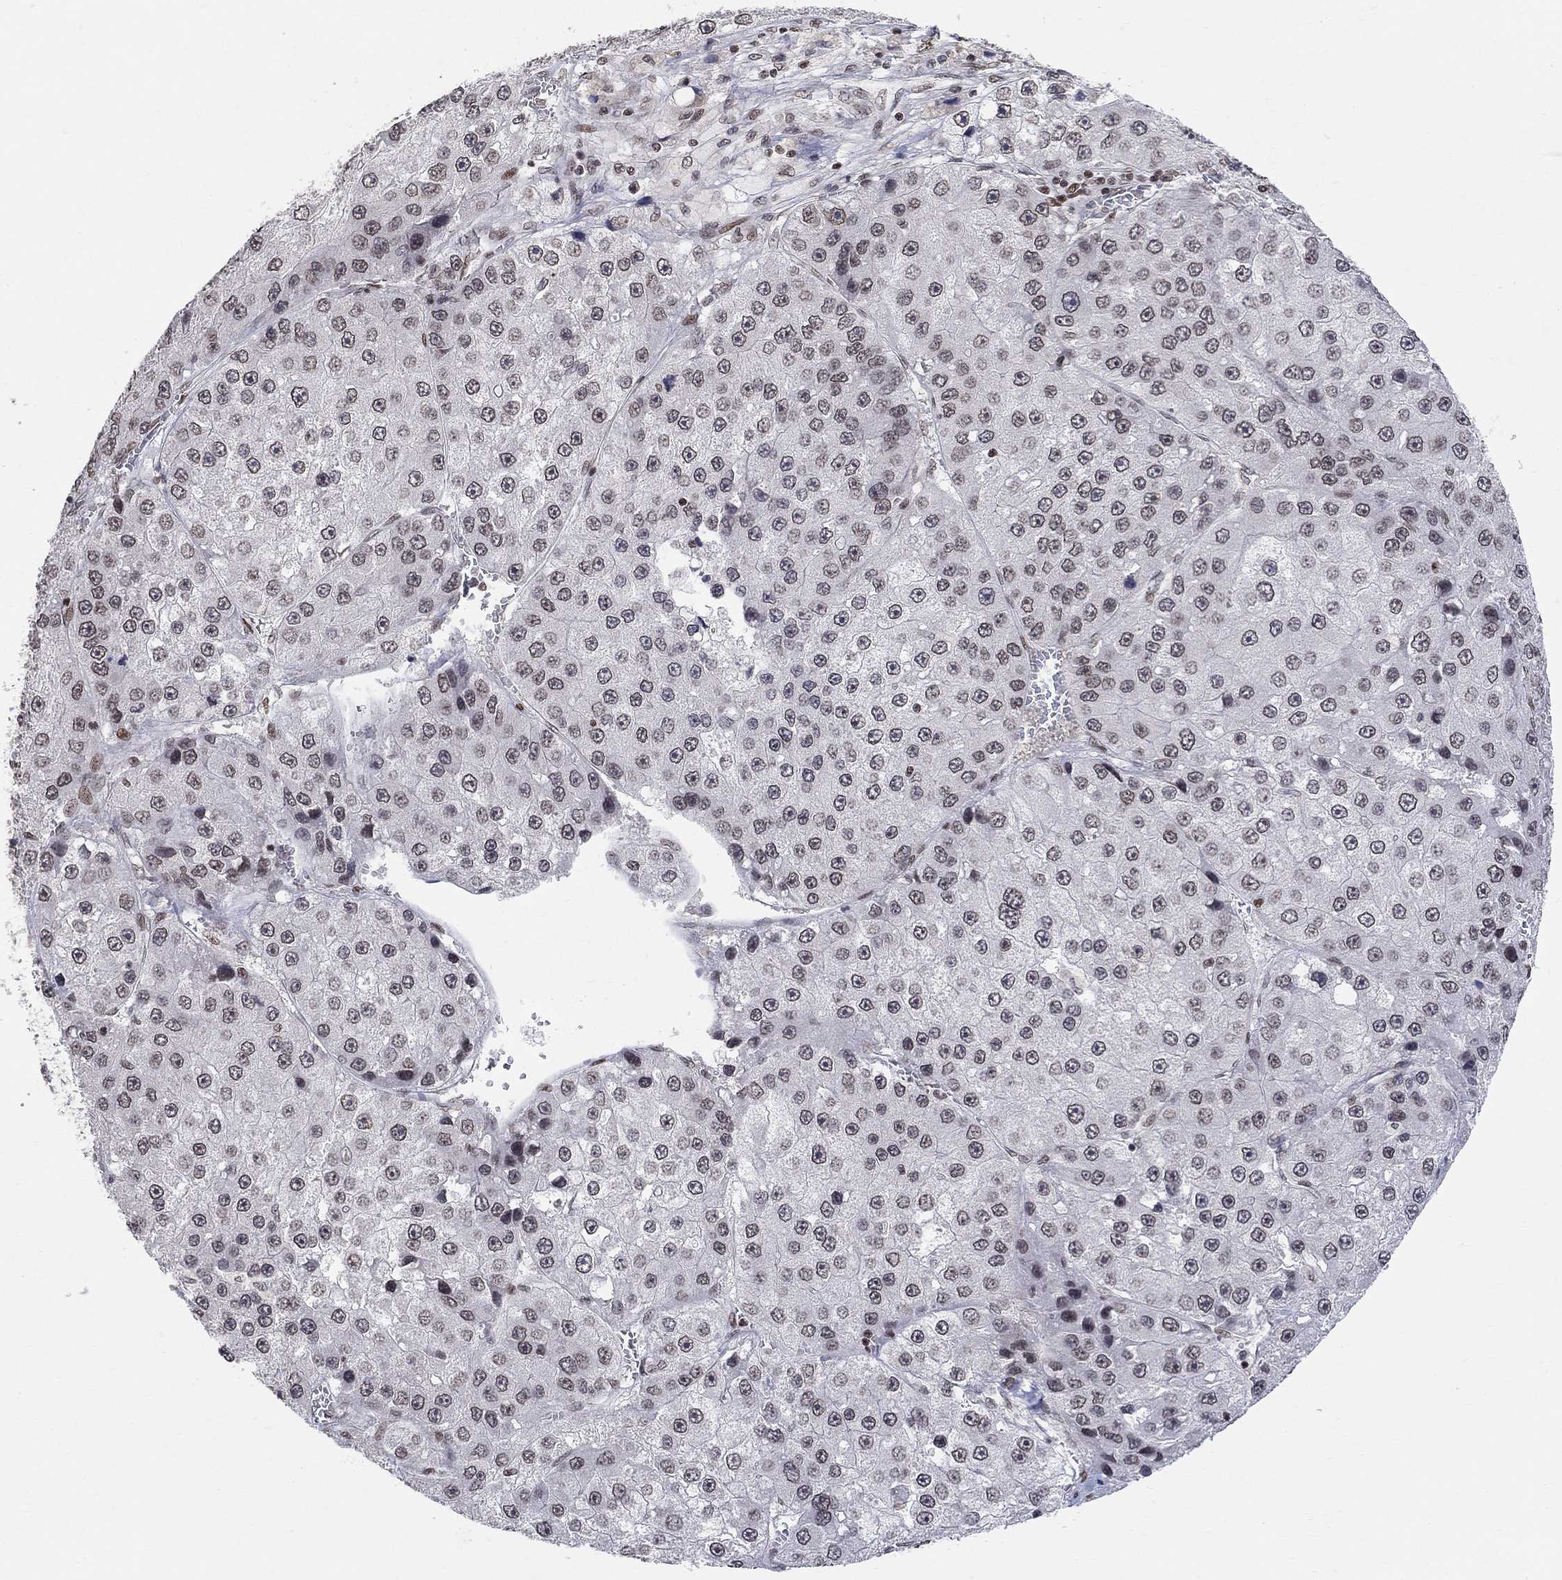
{"staining": {"intensity": "moderate", "quantity": "<25%", "location": "nuclear"}, "tissue": "liver cancer", "cell_type": "Tumor cells", "image_type": "cancer", "snomed": [{"axis": "morphology", "description": "Carcinoma, Hepatocellular, NOS"}, {"axis": "topography", "description": "Liver"}], "caption": "IHC photomicrograph of neoplastic tissue: hepatocellular carcinoma (liver) stained using immunohistochemistry (IHC) reveals low levels of moderate protein expression localized specifically in the nuclear of tumor cells, appearing as a nuclear brown color.", "gene": "KLF12", "patient": {"sex": "female", "age": 73}}